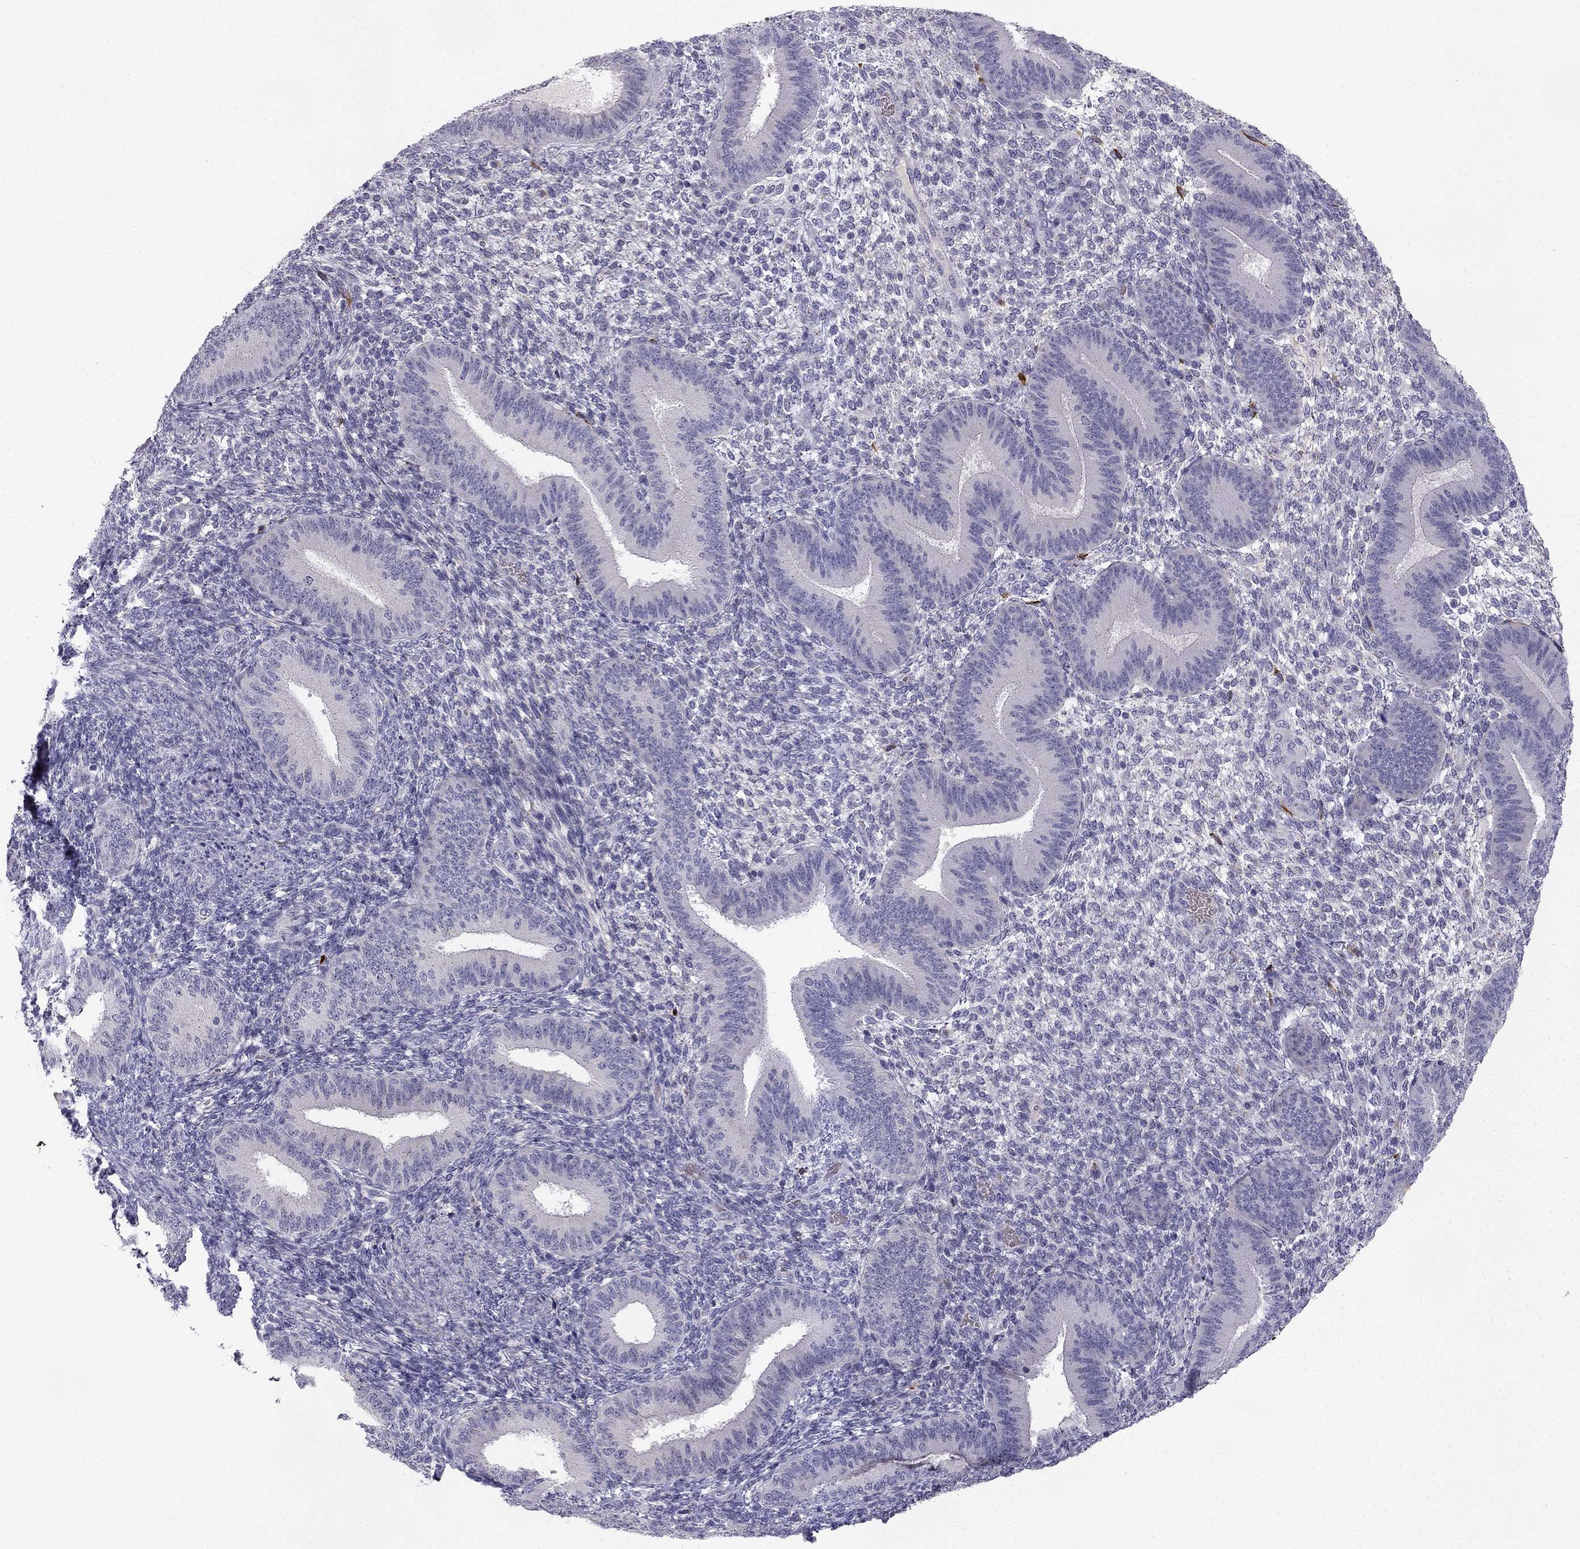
{"staining": {"intensity": "negative", "quantity": "none", "location": "none"}, "tissue": "endometrium", "cell_type": "Cells in endometrial stroma", "image_type": "normal", "snomed": [{"axis": "morphology", "description": "Normal tissue, NOS"}, {"axis": "topography", "description": "Endometrium"}], "caption": "A histopathology image of human endometrium is negative for staining in cells in endometrial stroma. (DAB immunohistochemistry (IHC) visualized using brightfield microscopy, high magnification).", "gene": "SLC6A4", "patient": {"sex": "female", "age": 39}}